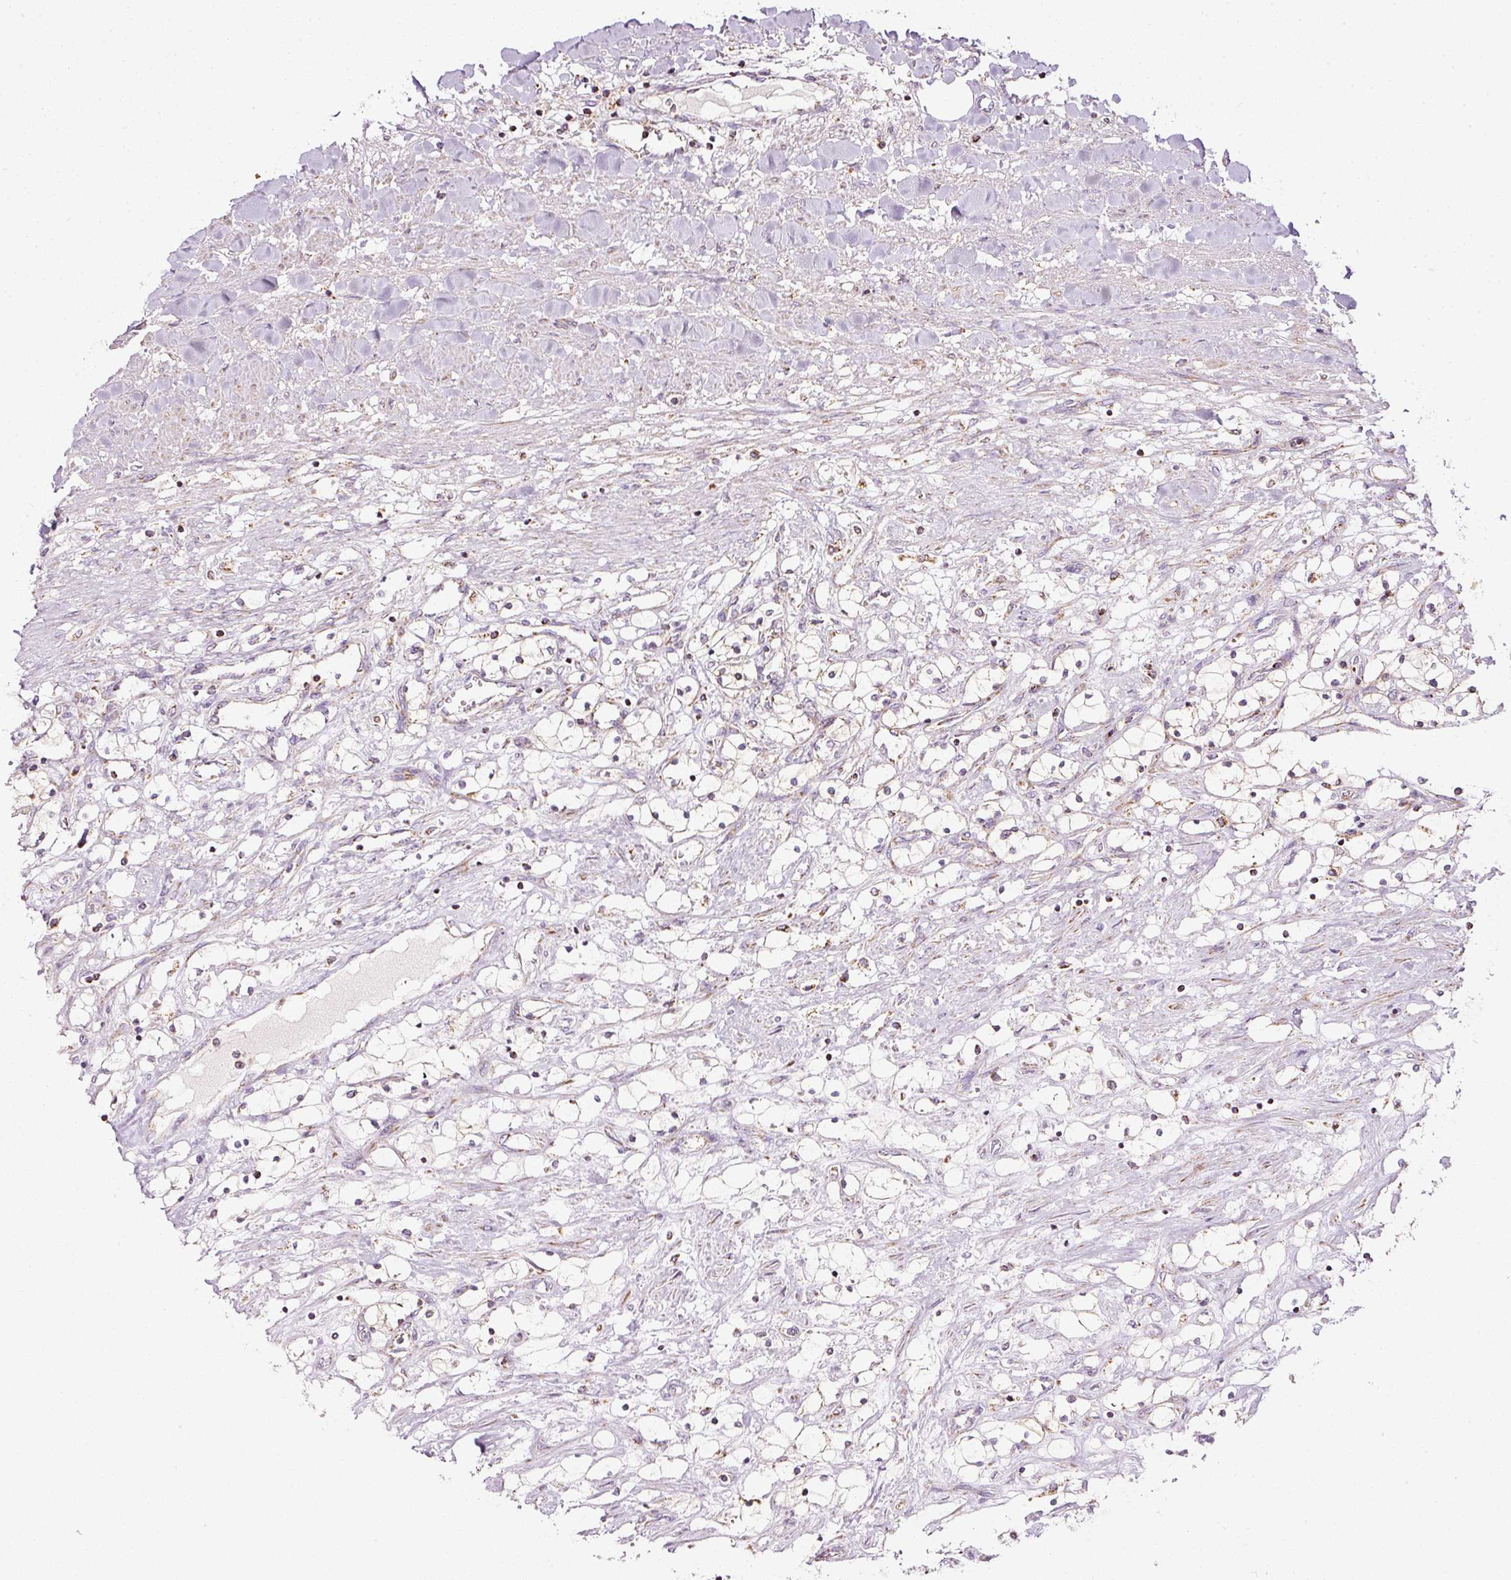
{"staining": {"intensity": "moderate", "quantity": "<25%", "location": "cytoplasmic/membranous"}, "tissue": "renal cancer", "cell_type": "Tumor cells", "image_type": "cancer", "snomed": [{"axis": "morphology", "description": "Adenocarcinoma, NOS"}, {"axis": "topography", "description": "Kidney"}], "caption": "Brown immunohistochemical staining in renal cancer (adenocarcinoma) reveals moderate cytoplasmic/membranous positivity in approximately <25% of tumor cells.", "gene": "SDHA", "patient": {"sex": "male", "age": 68}}